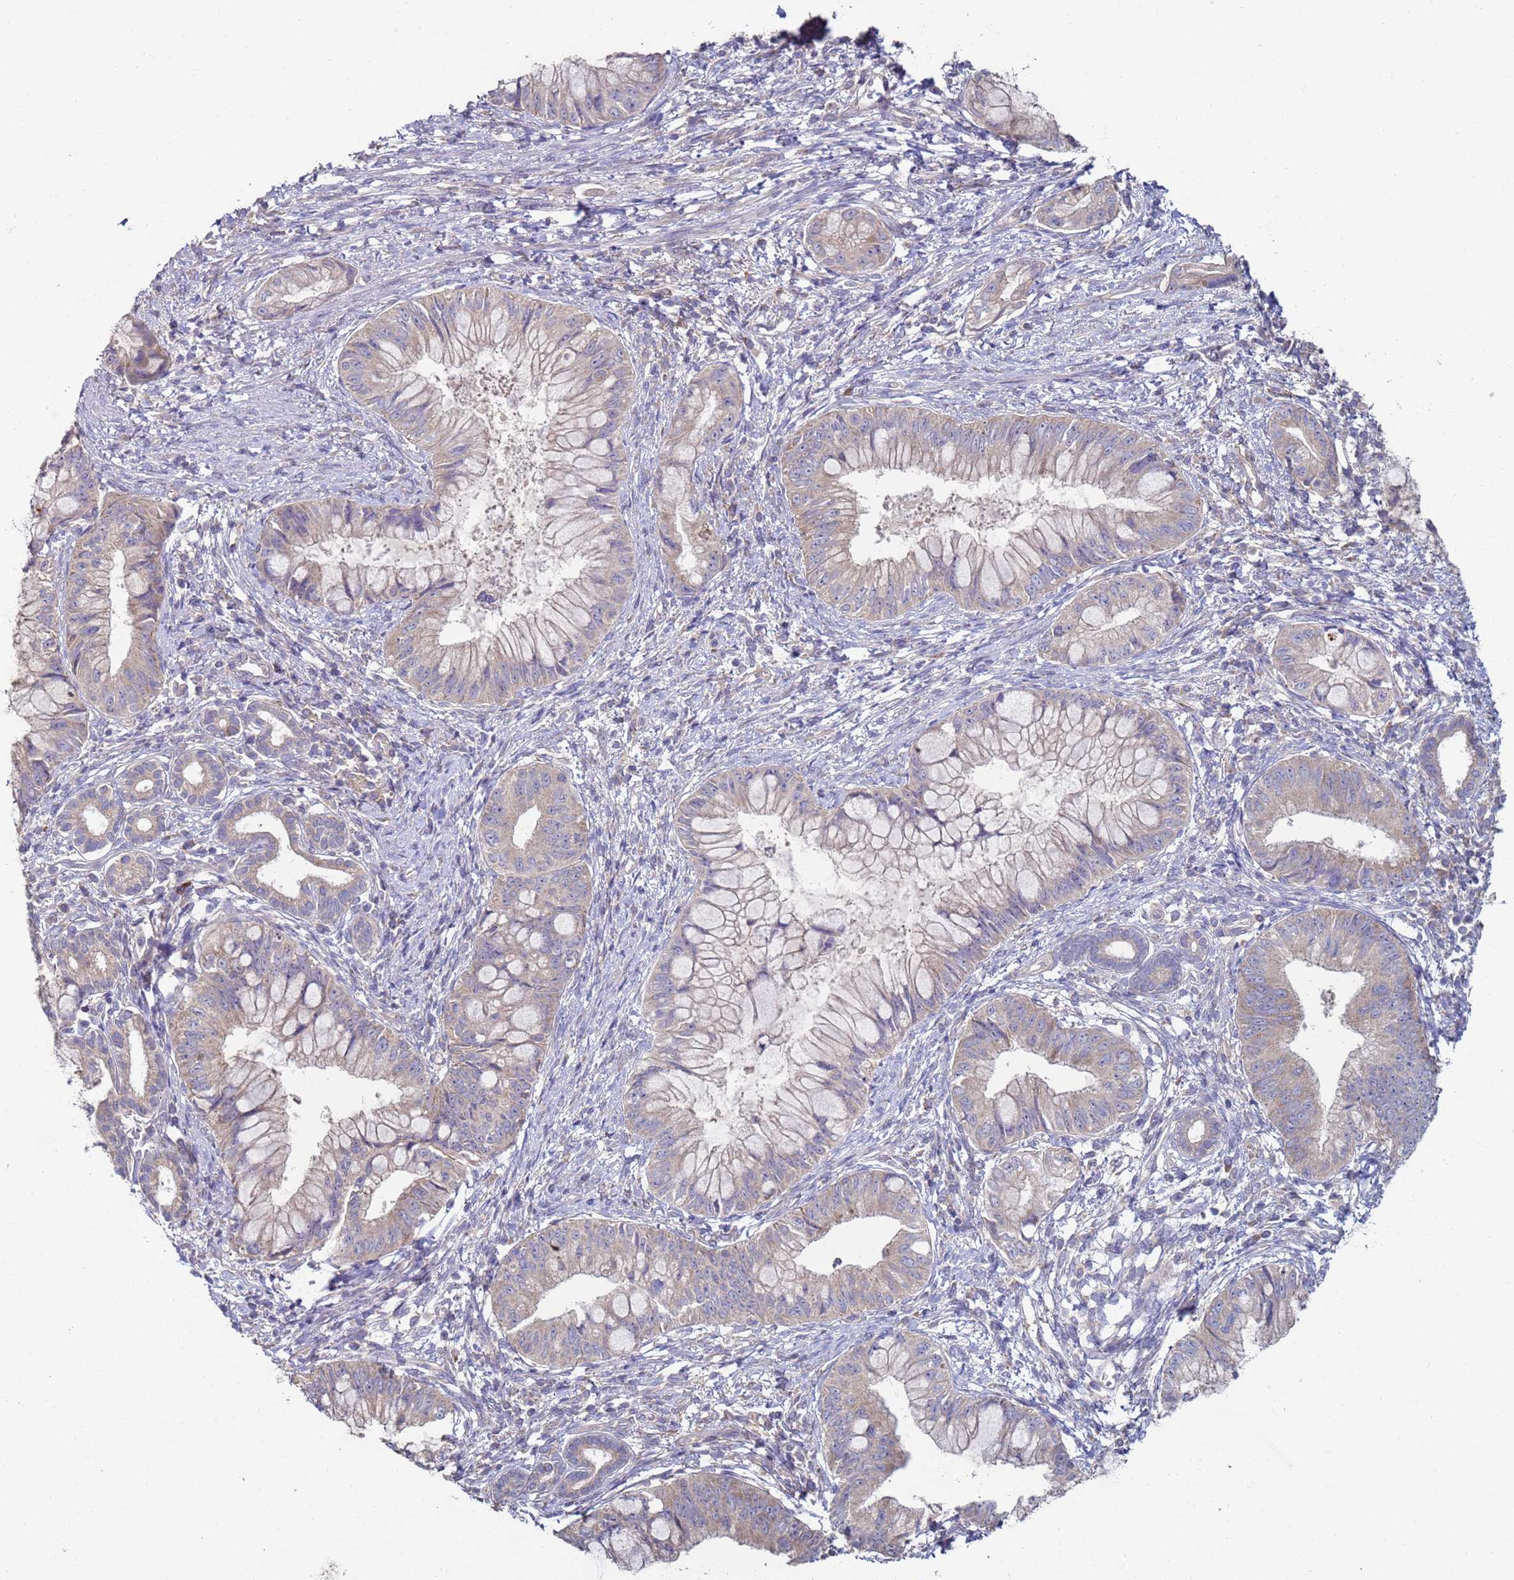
{"staining": {"intensity": "negative", "quantity": "none", "location": "none"}, "tissue": "pancreatic cancer", "cell_type": "Tumor cells", "image_type": "cancer", "snomed": [{"axis": "morphology", "description": "Adenocarcinoma, NOS"}, {"axis": "topography", "description": "Pancreas"}], "caption": "Pancreatic cancer (adenocarcinoma) was stained to show a protein in brown. There is no significant expression in tumor cells.", "gene": "DIP2B", "patient": {"sex": "male", "age": 48}}